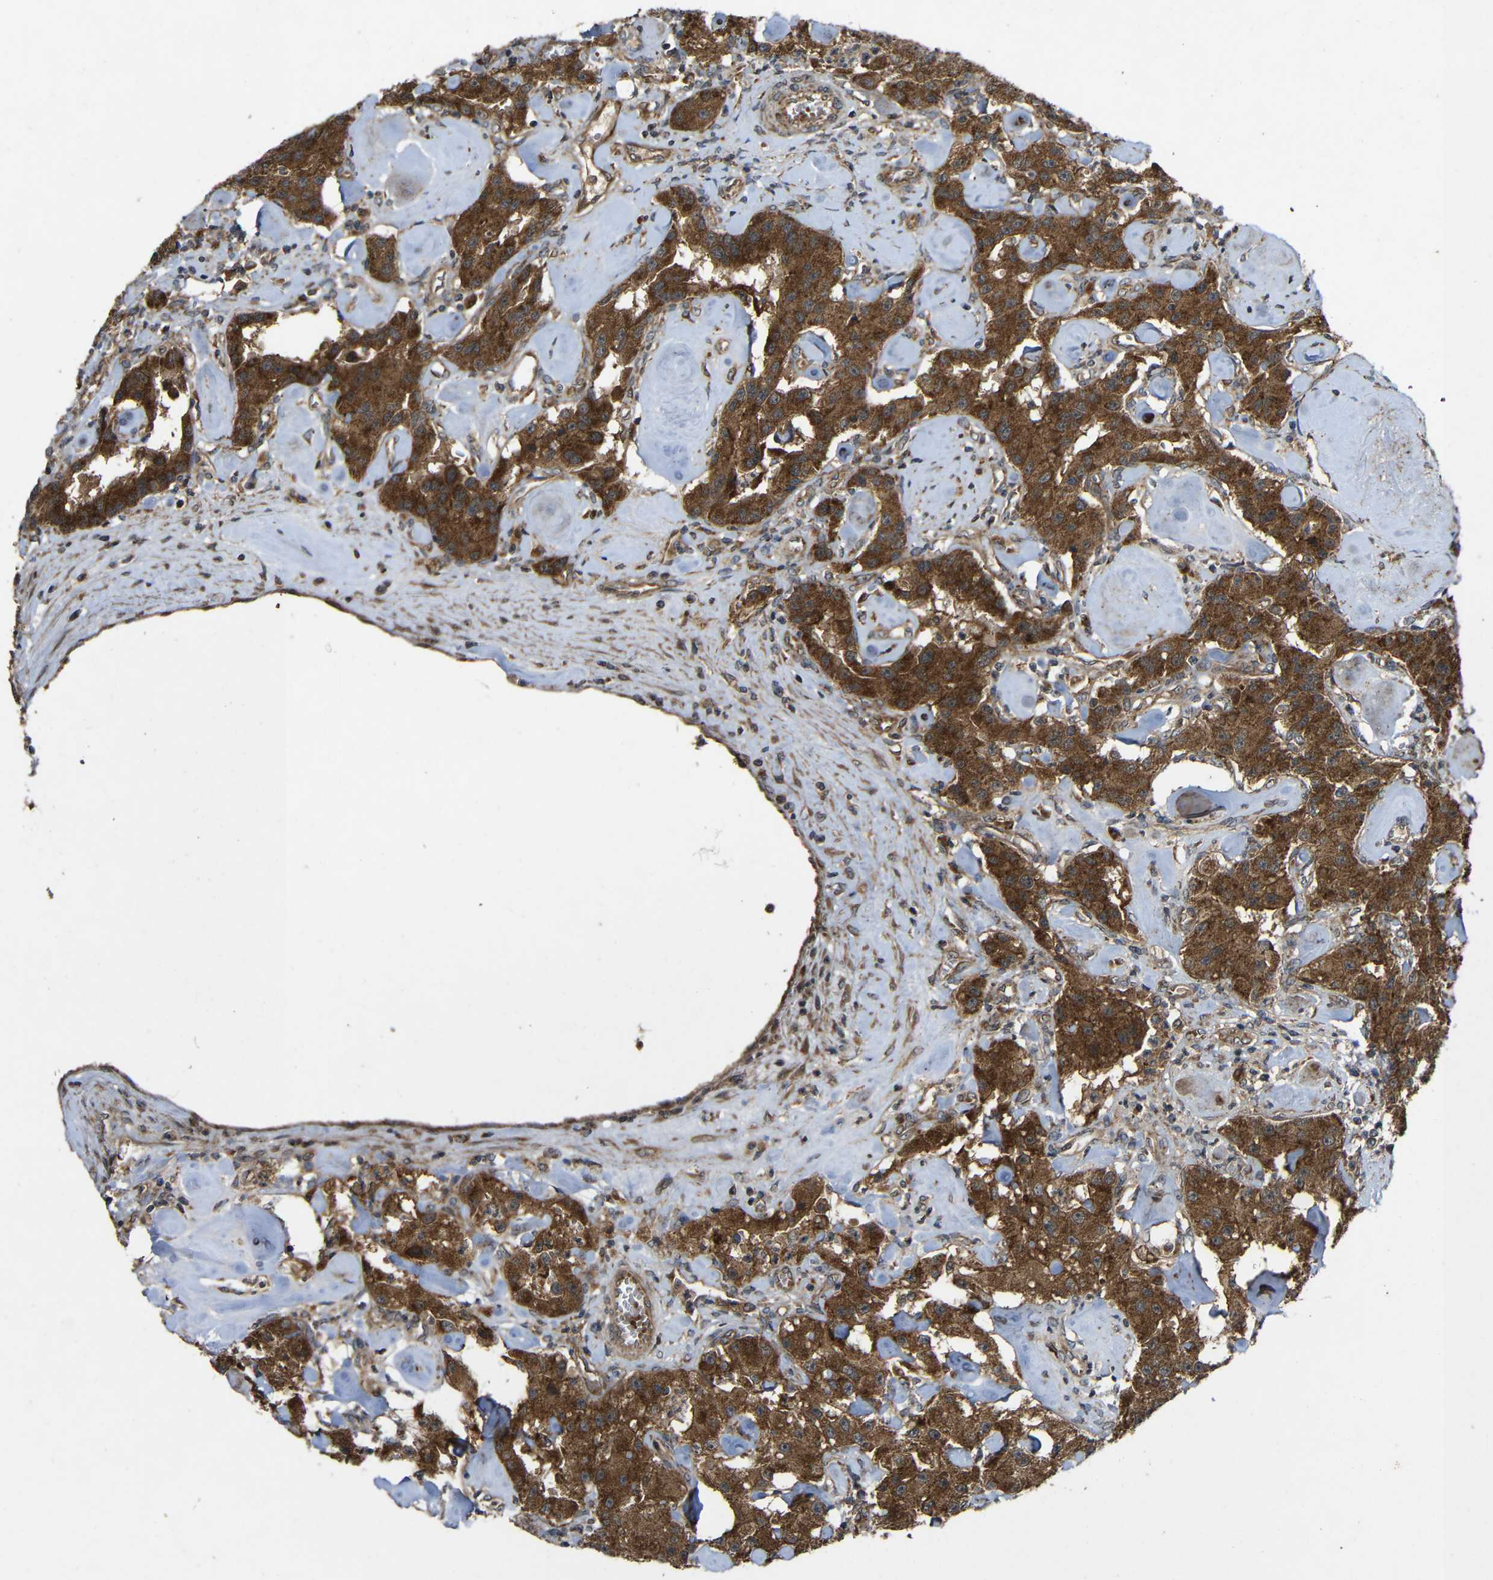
{"staining": {"intensity": "strong", "quantity": ">75%", "location": "cytoplasmic/membranous"}, "tissue": "carcinoid", "cell_type": "Tumor cells", "image_type": "cancer", "snomed": [{"axis": "morphology", "description": "Carcinoid, malignant, NOS"}, {"axis": "topography", "description": "Pancreas"}], "caption": "The histopathology image reveals a brown stain indicating the presence of a protein in the cytoplasmic/membranous of tumor cells in carcinoid. The staining is performed using DAB (3,3'-diaminobenzidine) brown chromogen to label protein expression. The nuclei are counter-stained blue using hematoxylin.", "gene": "C1GALT1", "patient": {"sex": "male", "age": 41}}